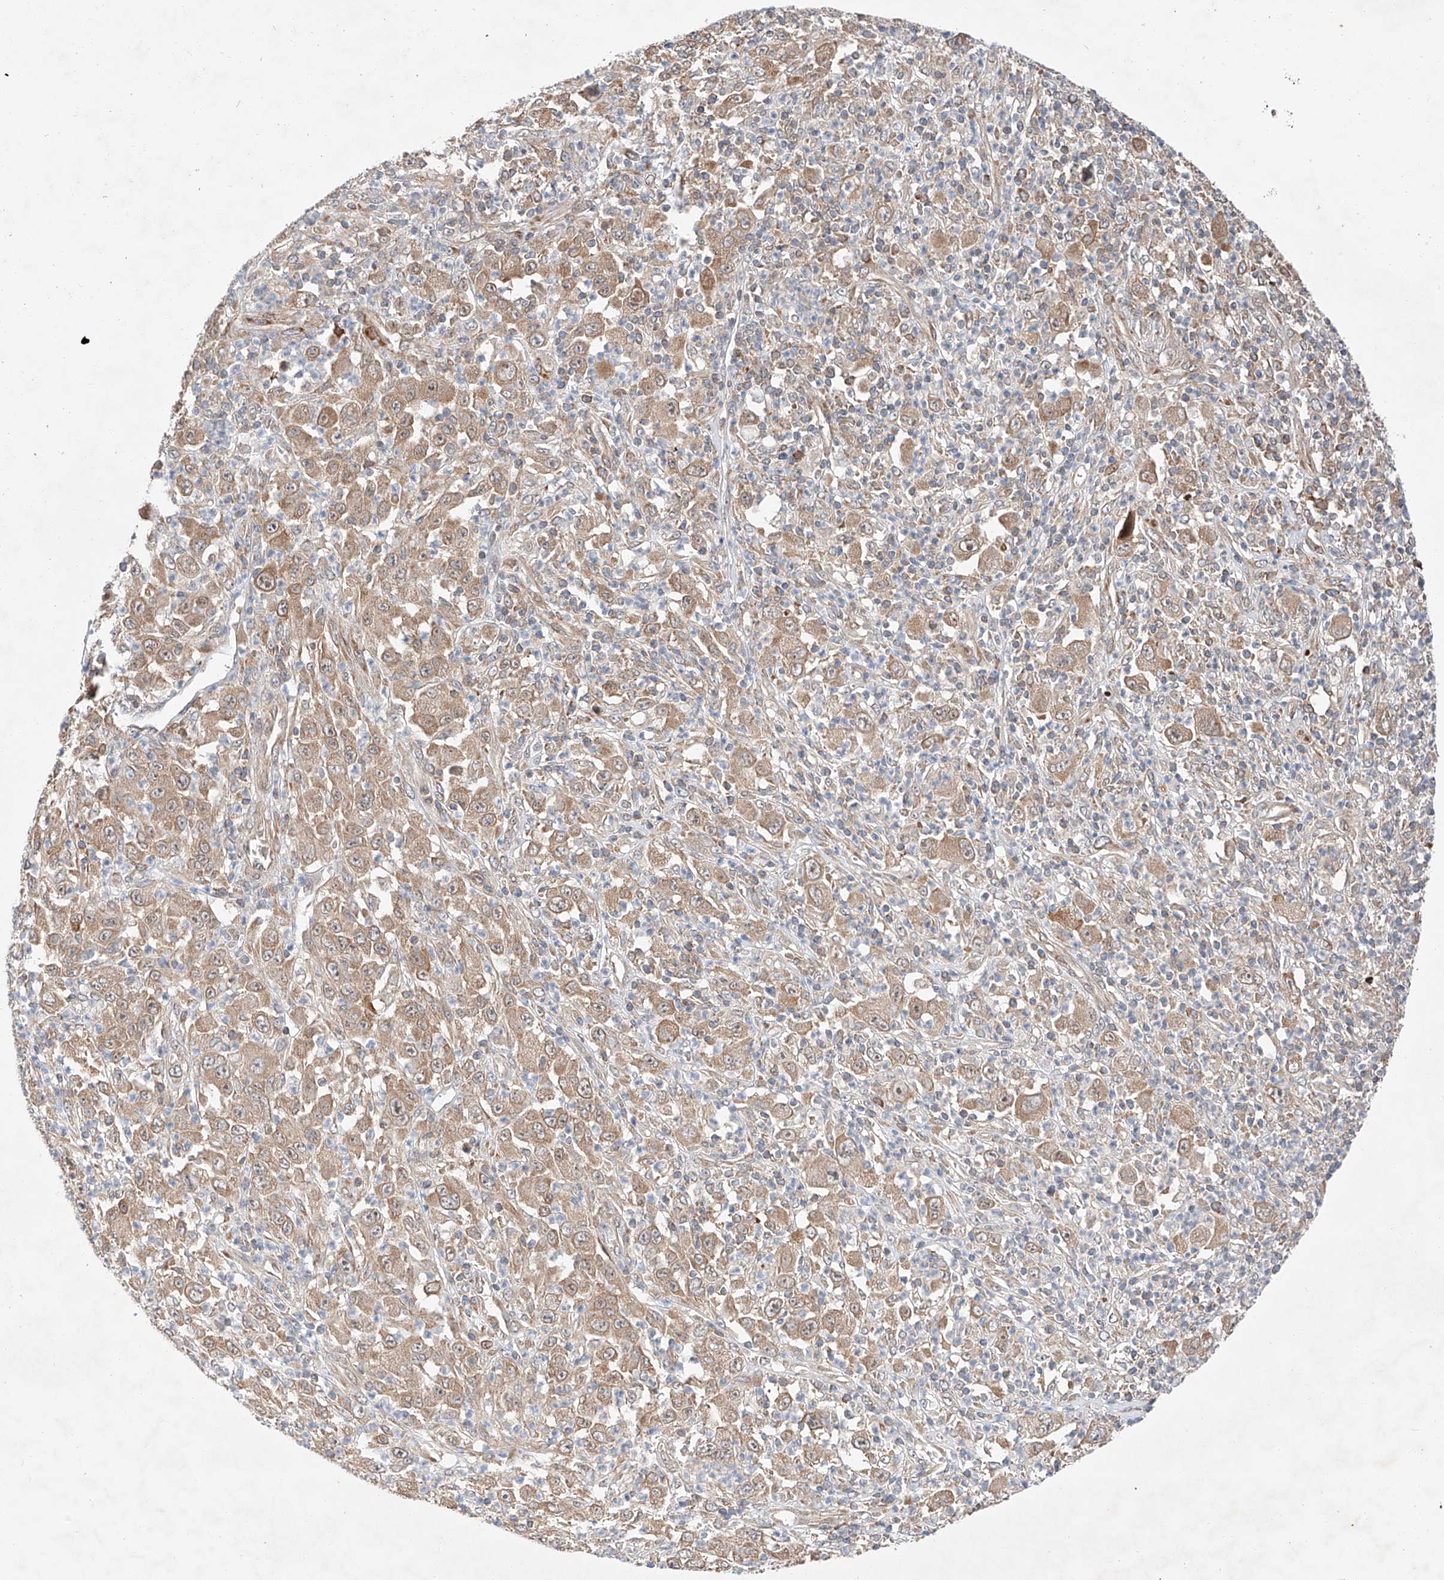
{"staining": {"intensity": "moderate", "quantity": ">75%", "location": "cytoplasmic/membranous,nuclear"}, "tissue": "melanoma", "cell_type": "Tumor cells", "image_type": "cancer", "snomed": [{"axis": "morphology", "description": "Malignant melanoma, Metastatic site"}, {"axis": "topography", "description": "Skin"}], "caption": "A brown stain labels moderate cytoplasmic/membranous and nuclear staining of a protein in malignant melanoma (metastatic site) tumor cells. The protein is stained brown, and the nuclei are stained in blue (DAB IHC with brightfield microscopy, high magnification).", "gene": "RUSC1", "patient": {"sex": "female", "age": 56}}